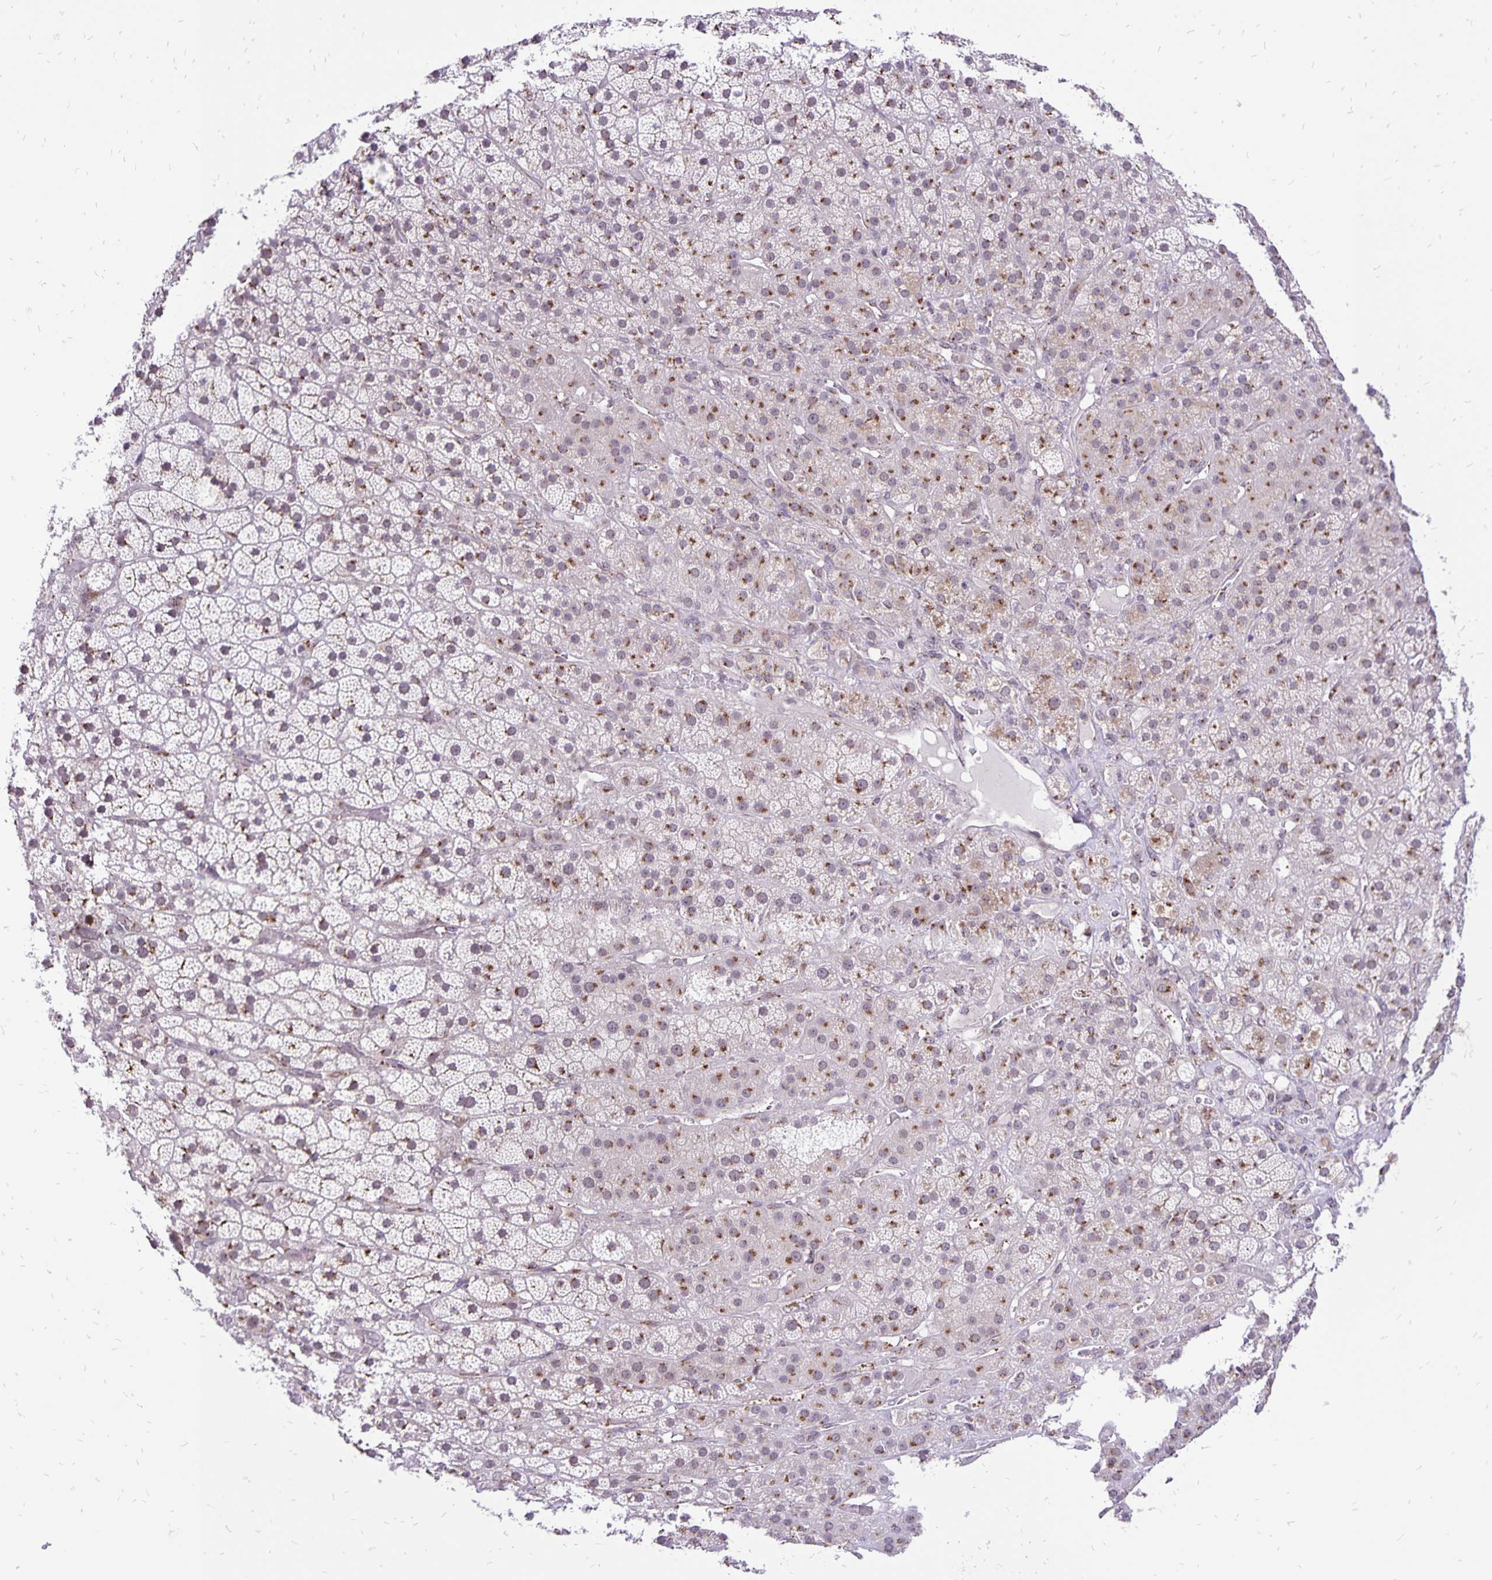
{"staining": {"intensity": "moderate", "quantity": "25%-75%", "location": "cytoplasmic/membranous"}, "tissue": "adrenal gland", "cell_type": "Glandular cells", "image_type": "normal", "snomed": [{"axis": "morphology", "description": "Normal tissue, NOS"}, {"axis": "topography", "description": "Adrenal gland"}], "caption": "DAB immunohistochemical staining of unremarkable human adrenal gland displays moderate cytoplasmic/membranous protein staining in approximately 25%-75% of glandular cells.", "gene": "GOLGA5", "patient": {"sex": "male", "age": 57}}